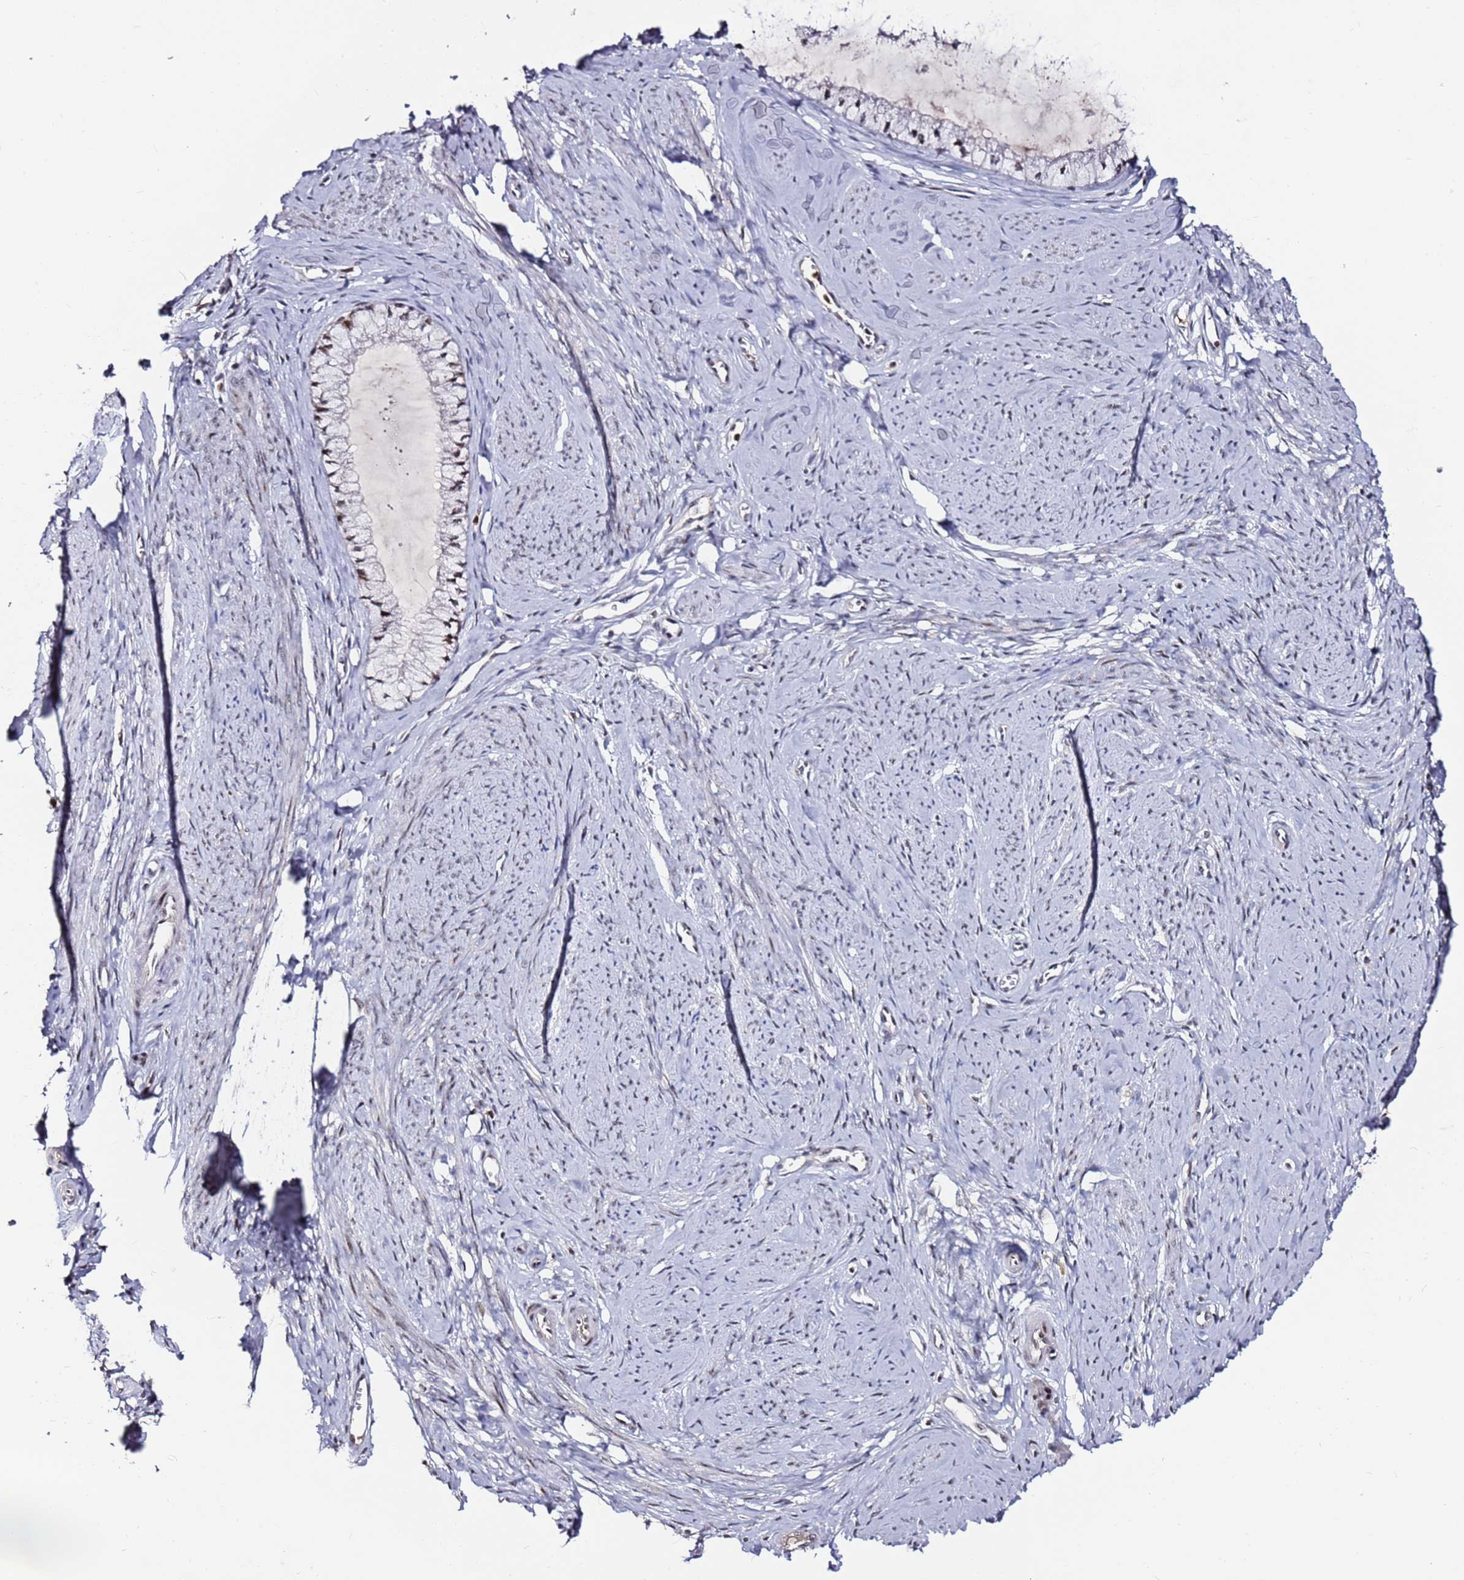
{"staining": {"intensity": "moderate", "quantity": ">75%", "location": "nuclear"}, "tissue": "cervix", "cell_type": "Glandular cells", "image_type": "normal", "snomed": [{"axis": "morphology", "description": "Normal tissue, NOS"}, {"axis": "topography", "description": "Cervix"}], "caption": "Protein expression analysis of normal cervix demonstrates moderate nuclear expression in approximately >75% of glandular cells.", "gene": "FCF1", "patient": {"sex": "female", "age": 42}}